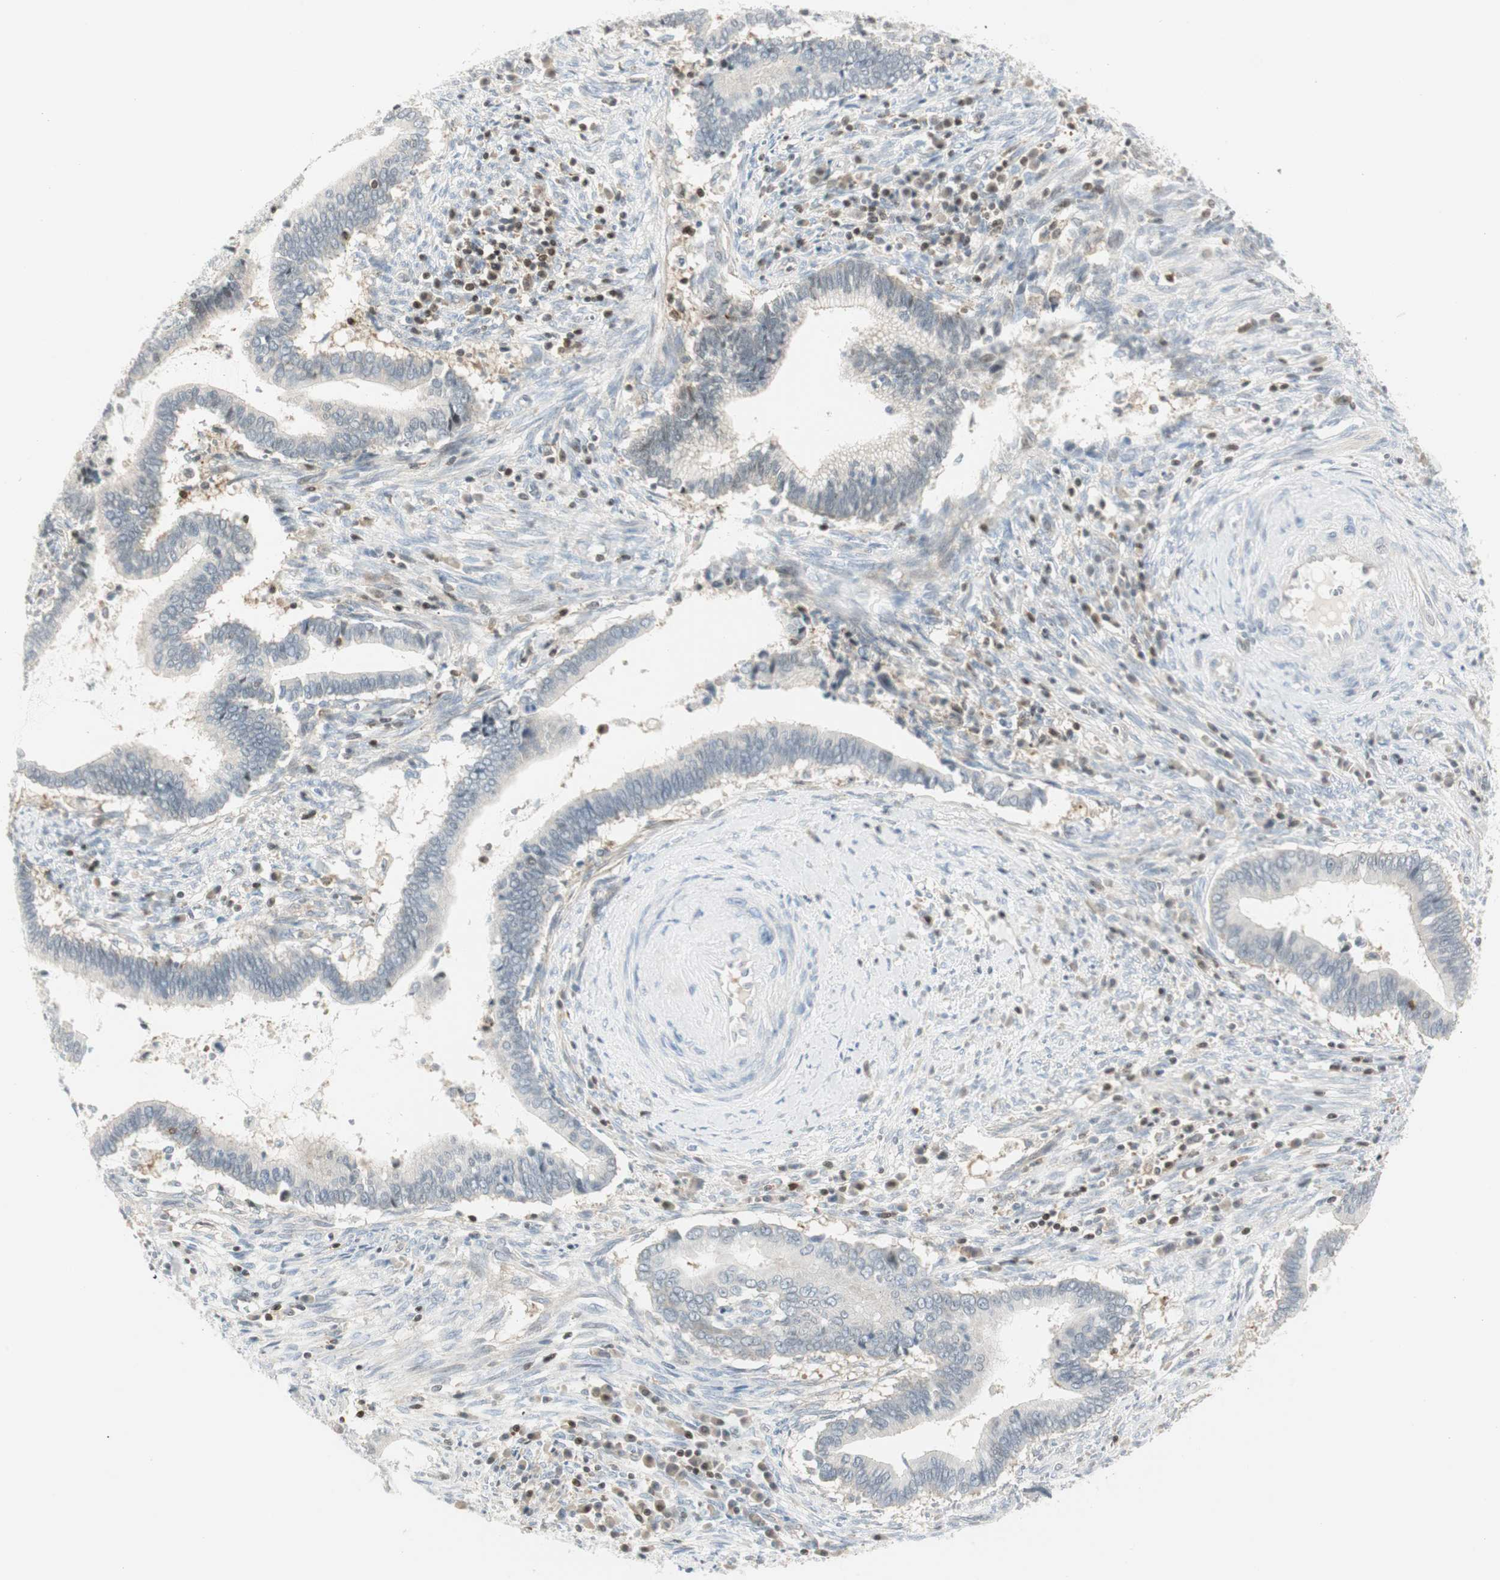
{"staining": {"intensity": "moderate", "quantity": "<25%", "location": "nuclear"}, "tissue": "cervical cancer", "cell_type": "Tumor cells", "image_type": "cancer", "snomed": [{"axis": "morphology", "description": "Adenocarcinoma, NOS"}, {"axis": "topography", "description": "Cervix"}], "caption": "High-power microscopy captured an immunohistochemistry micrograph of cervical cancer, revealing moderate nuclear staining in approximately <25% of tumor cells.", "gene": "PPP1CA", "patient": {"sex": "female", "age": 44}}